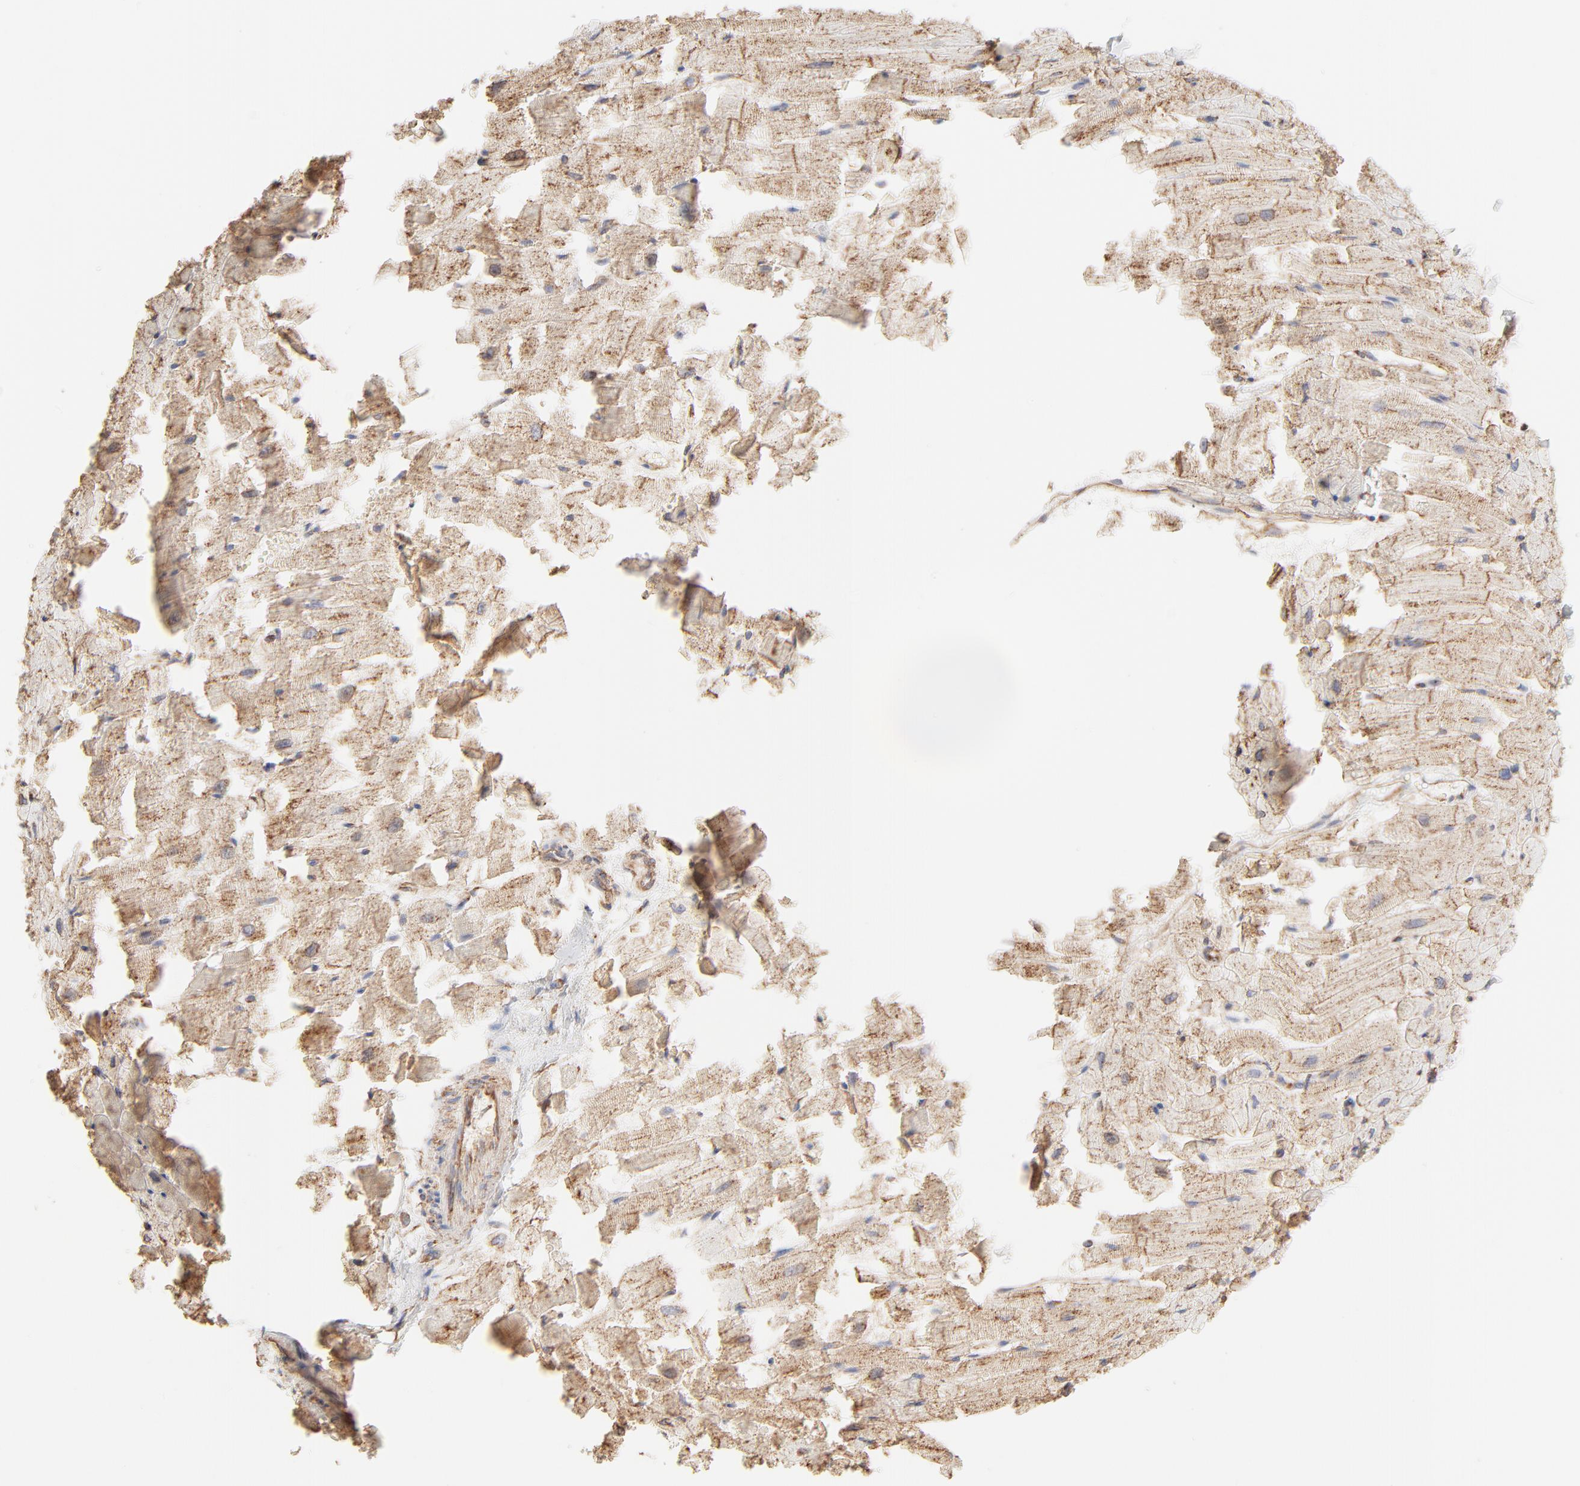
{"staining": {"intensity": "moderate", "quantity": ">75%", "location": "cytoplasmic/membranous"}, "tissue": "heart muscle", "cell_type": "Cardiomyocytes", "image_type": "normal", "snomed": [{"axis": "morphology", "description": "Normal tissue, NOS"}, {"axis": "topography", "description": "Heart"}], "caption": "The immunohistochemical stain highlights moderate cytoplasmic/membranous staining in cardiomyocytes of normal heart muscle. Nuclei are stained in blue.", "gene": "CLTB", "patient": {"sex": "female", "age": 19}}